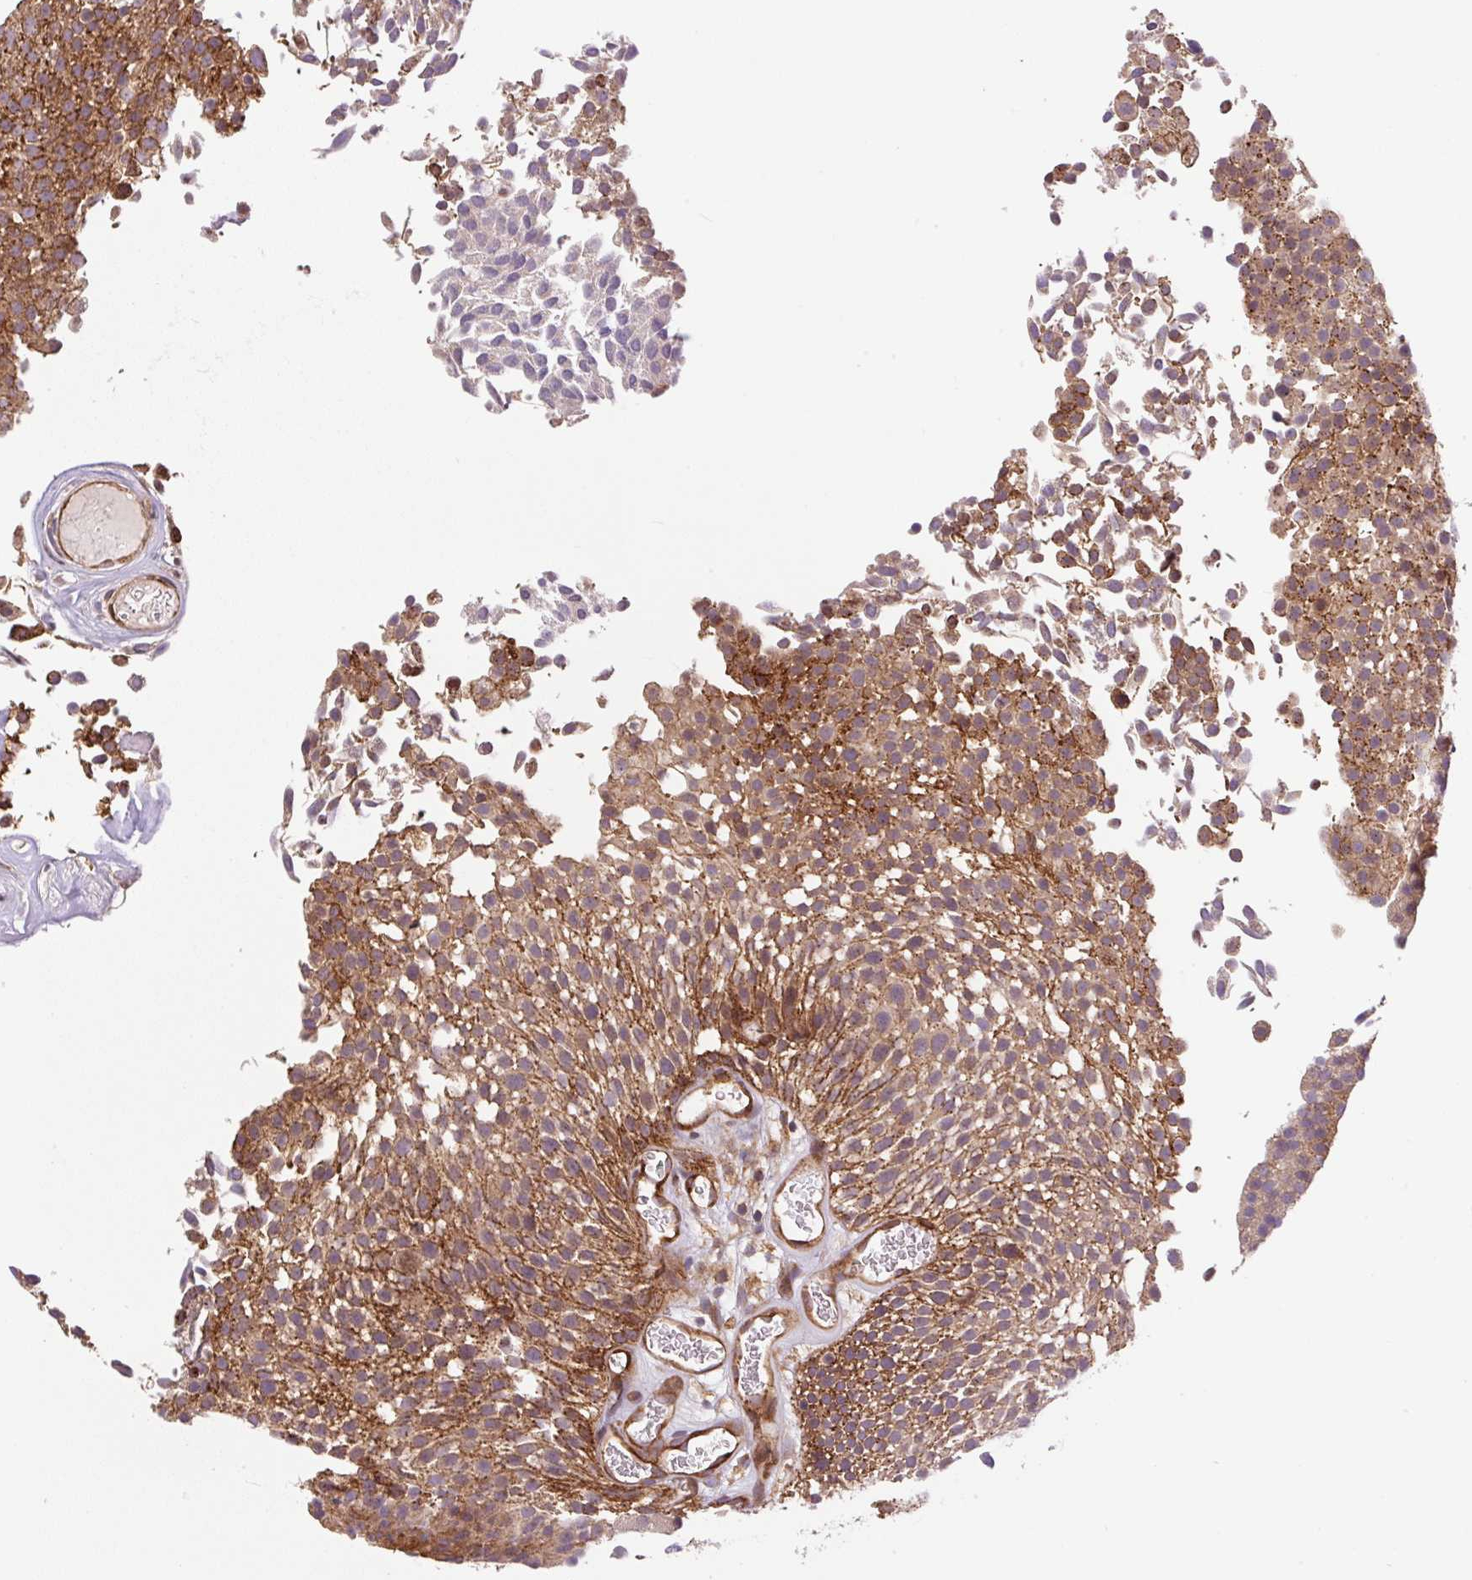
{"staining": {"intensity": "moderate", "quantity": ">75%", "location": "cytoplasmic/membranous"}, "tissue": "urothelial cancer", "cell_type": "Tumor cells", "image_type": "cancer", "snomed": [{"axis": "morphology", "description": "Urothelial carcinoma, Low grade"}, {"axis": "topography", "description": "Urinary bladder"}], "caption": "Urothelial cancer stained with DAB IHC reveals medium levels of moderate cytoplasmic/membranous staining in about >75% of tumor cells. The staining was performed using DAB to visualize the protein expression in brown, while the nuclei were stained in blue with hematoxylin (Magnification: 20x).", "gene": "SEPTIN10", "patient": {"sex": "female", "age": 79}}